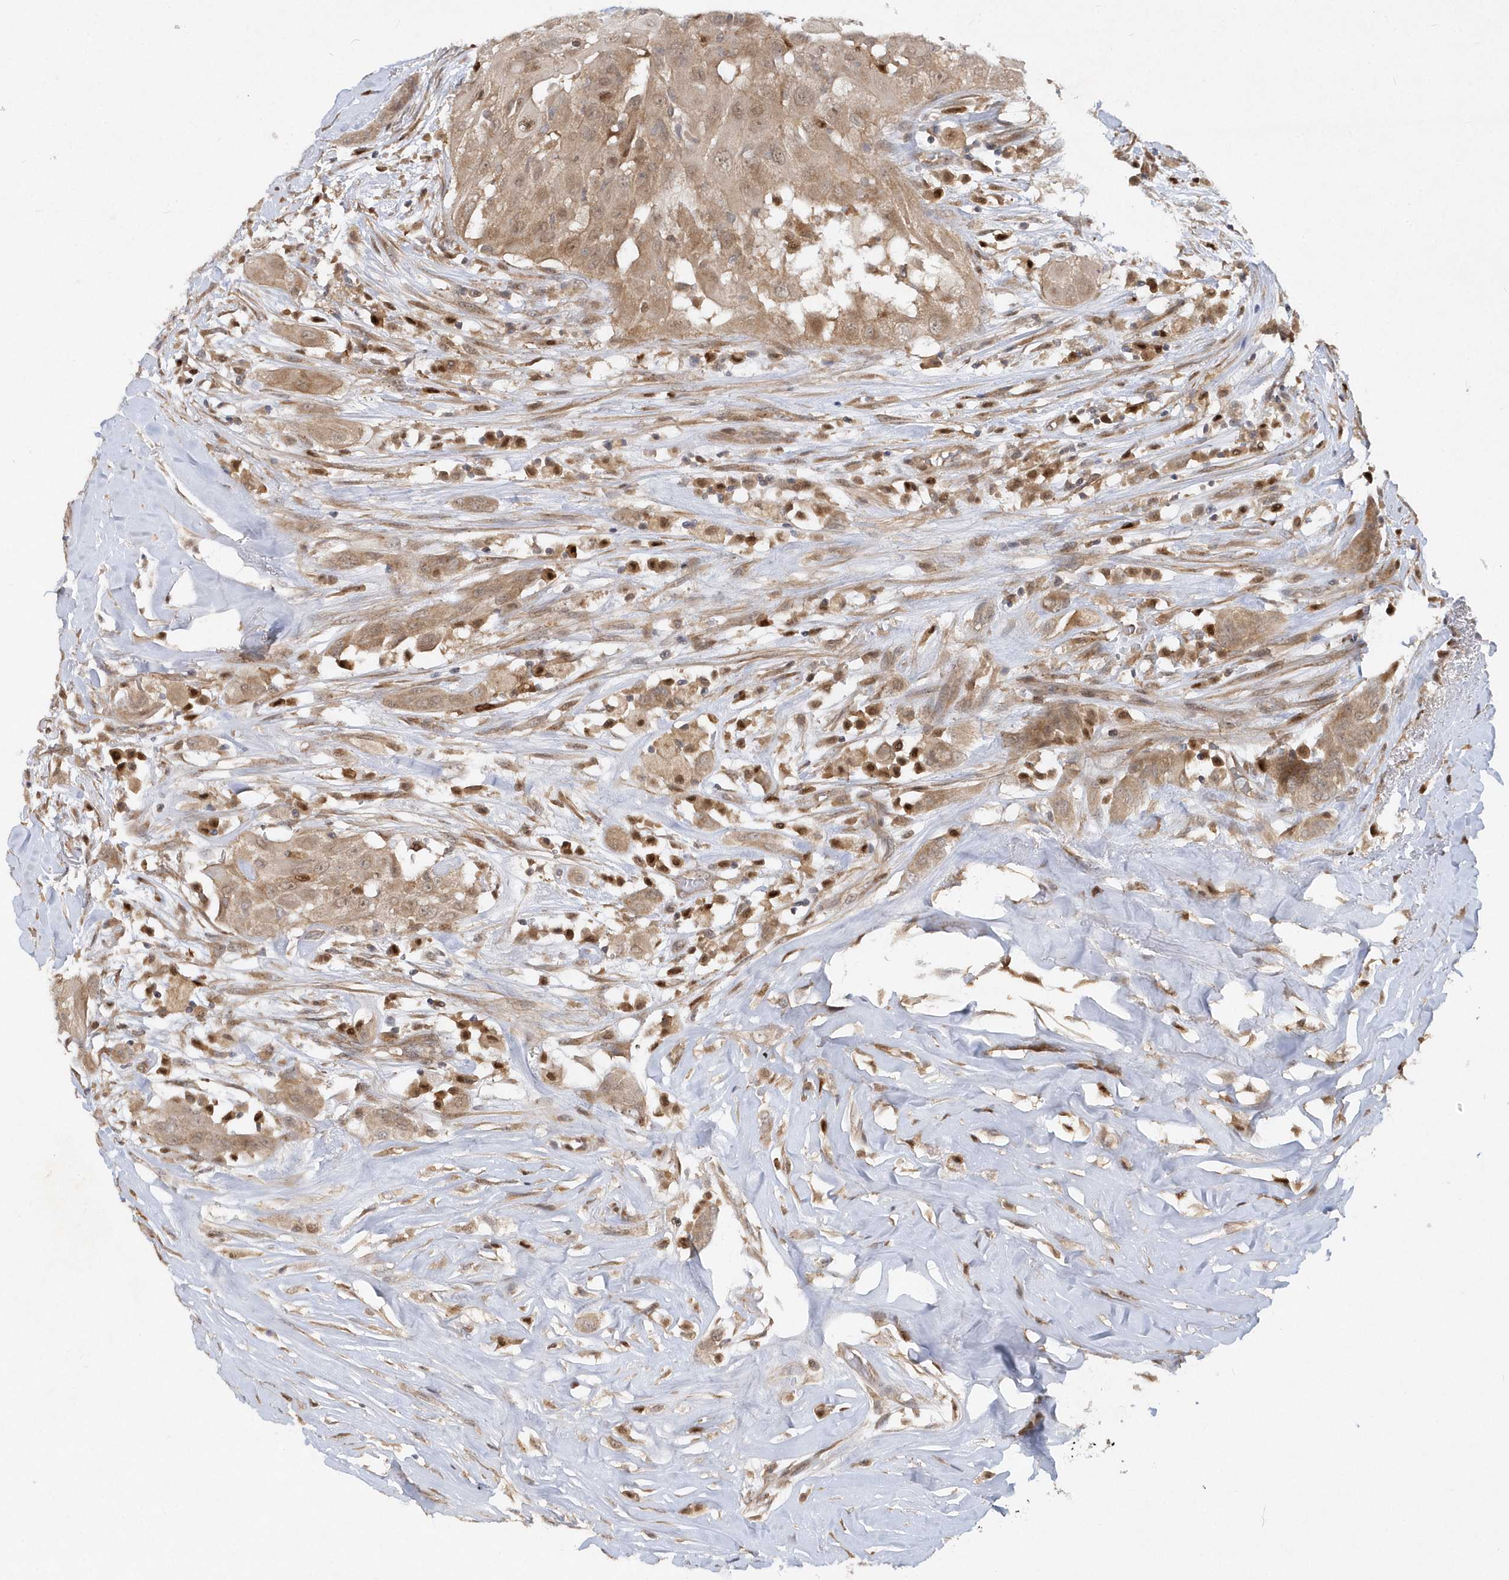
{"staining": {"intensity": "moderate", "quantity": "25%-75%", "location": "cytoplasmic/membranous,nuclear"}, "tissue": "thyroid cancer", "cell_type": "Tumor cells", "image_type": "cancer", "snomed": [{"axis": "morphology", "description": "Papillary adenocarcinoma, NOS"}, {"axis": "topography", "description": "Thyroid gland"}], "caption": "This is an image of immunohistochemistry staining of thyroid cancer (papillary adenocarcinoma), which shows moderate positivity in the cytoplasmic/membranous and nuclear of tumor cells.", "gene": "MXI1", "patient": {"sex": "female", "age": 59}}